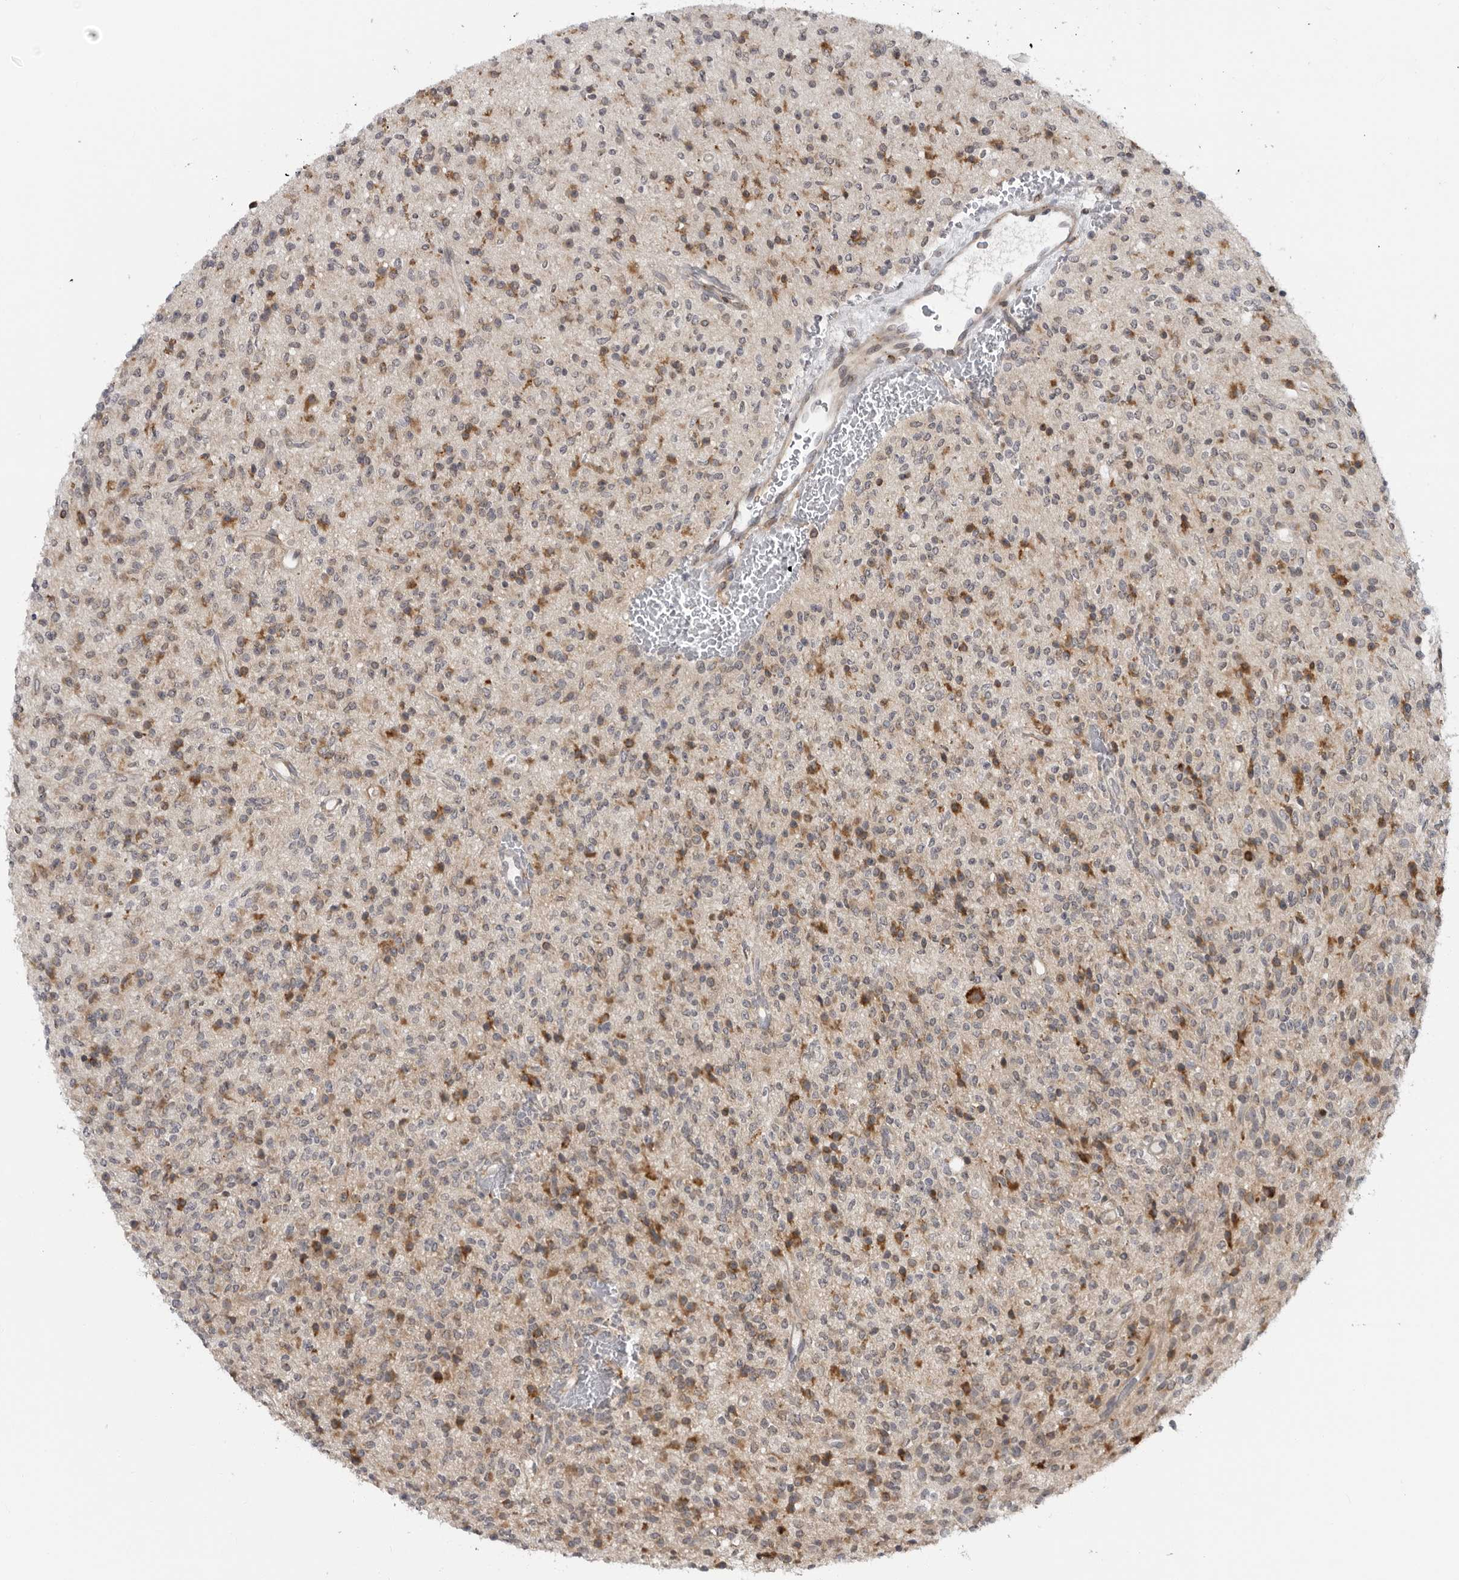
{"staining": {"intensity": "moderate", "quantity": "25%-75%", "location": "cytoplasmic/membranous"}, "tissue": "glioma", "cell_type": "Tumor cells", "image_type": "cancer", "snomed": [{"axis": "morphology", "description": "Glioma, malignant, High grade"}, {"axis": "topography", "description": "Brain"}], "caption": "There is medium levels of moderate cytoplasmic/membranous staining in tumor cells of malignant glioma (high-grade), as demonstrated by immunohistochemical staining (brown color).", "gene": "ALPK2", "patient": {"sex": "male", "age": 34}}